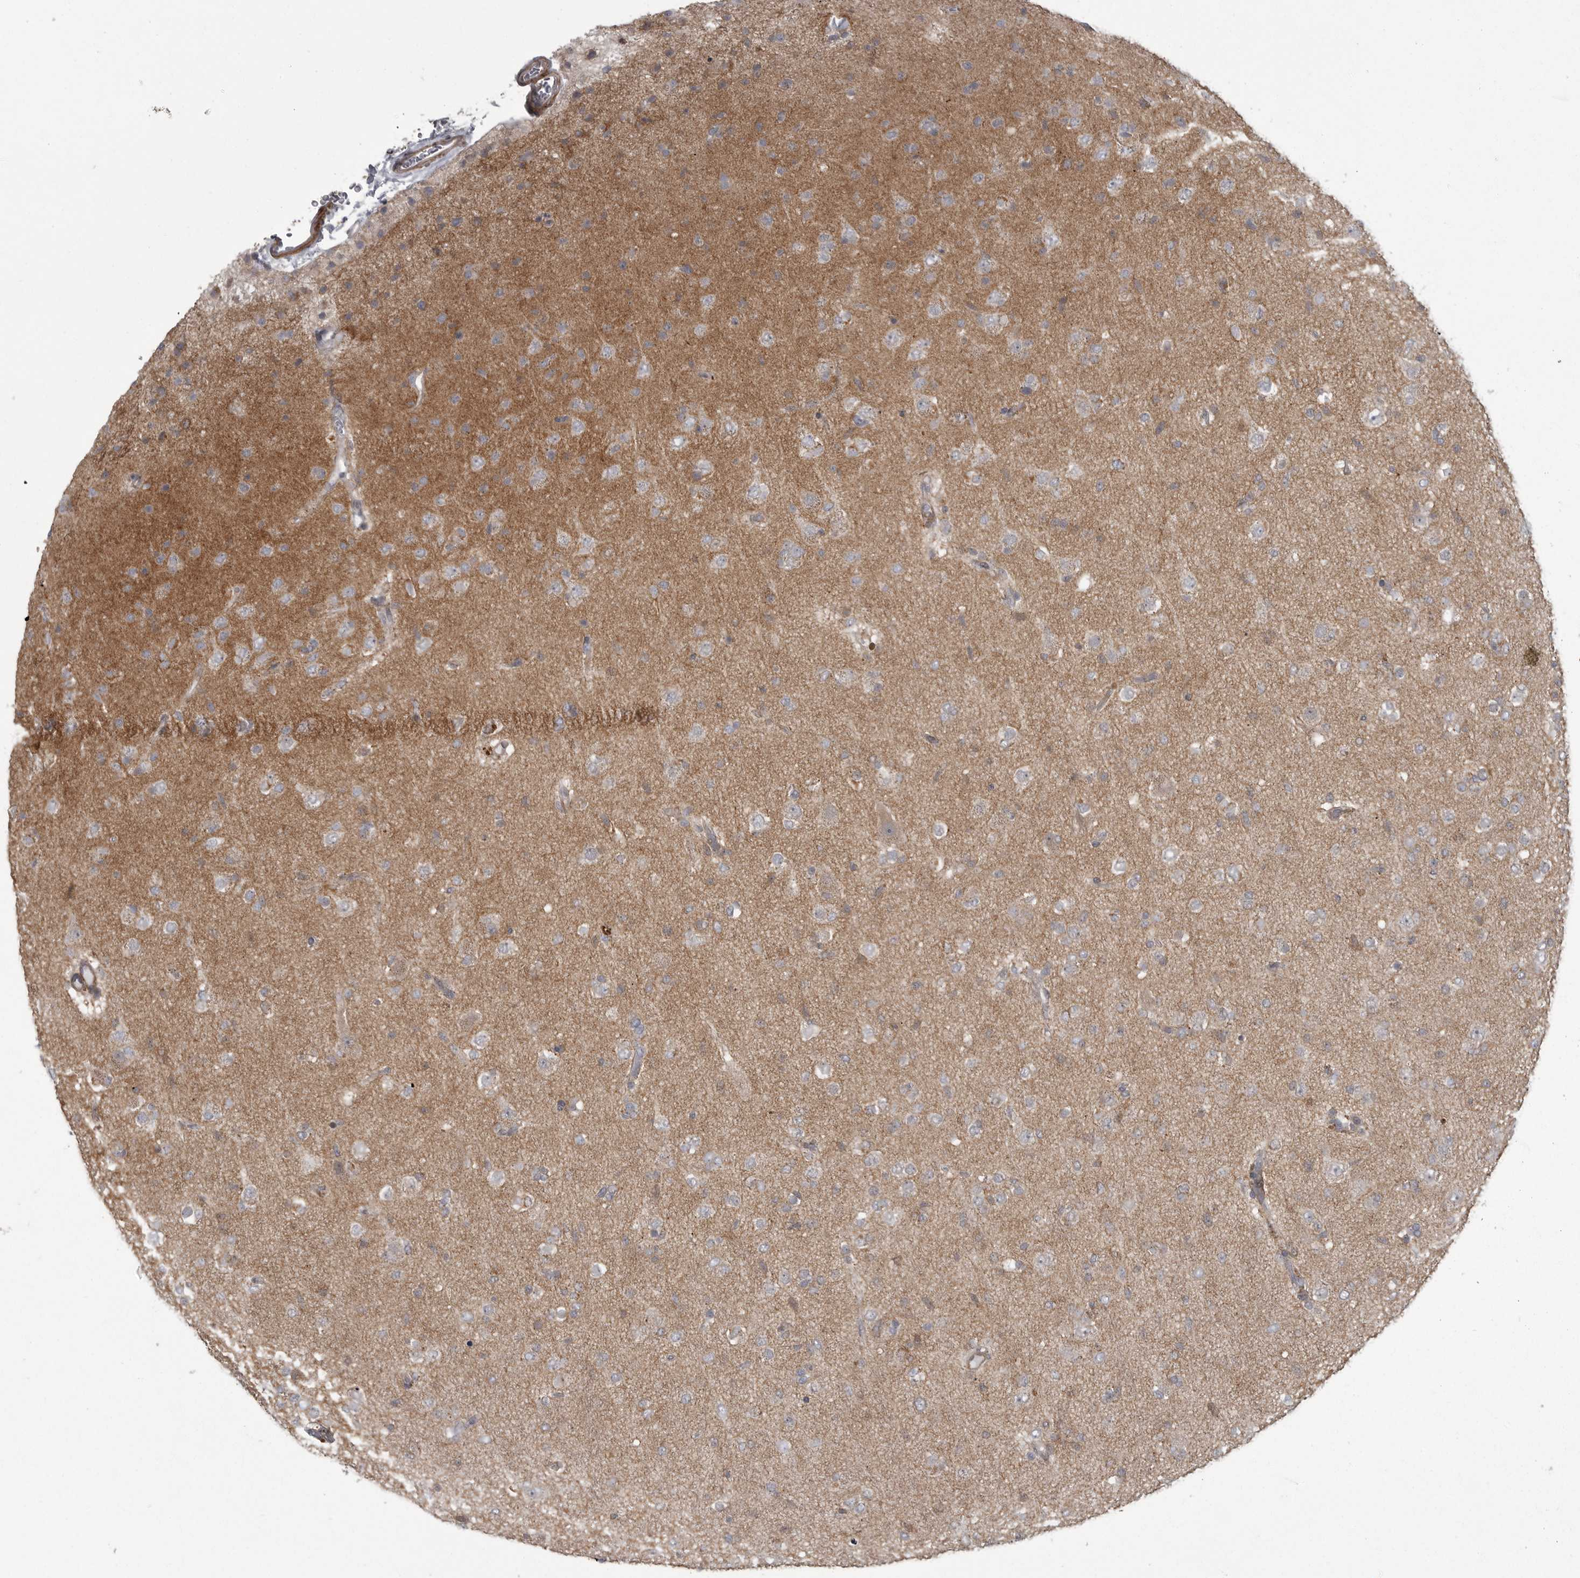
{"staining": {"intensity": "weak", "quantity": "25%-75%", "location": "cytoplasmic/membranous"}, "tissue": "glioma", "cell_type": "Tumor cells", "image_type": "cancer", "snomed": [{"axis": "morphology", "description": "Glioma, malignant, Low grade"}, {"axis": "topography", "description": "Brain"}], "caption": "Protein expression analysis of human low-grade glioma (malignant) reveals weak cytoplasmic/membranous positivity in about 25%-75% of tumor cells.", "gene": "PPP1R9A", "patient": {"sex": "male", "age": 65}}